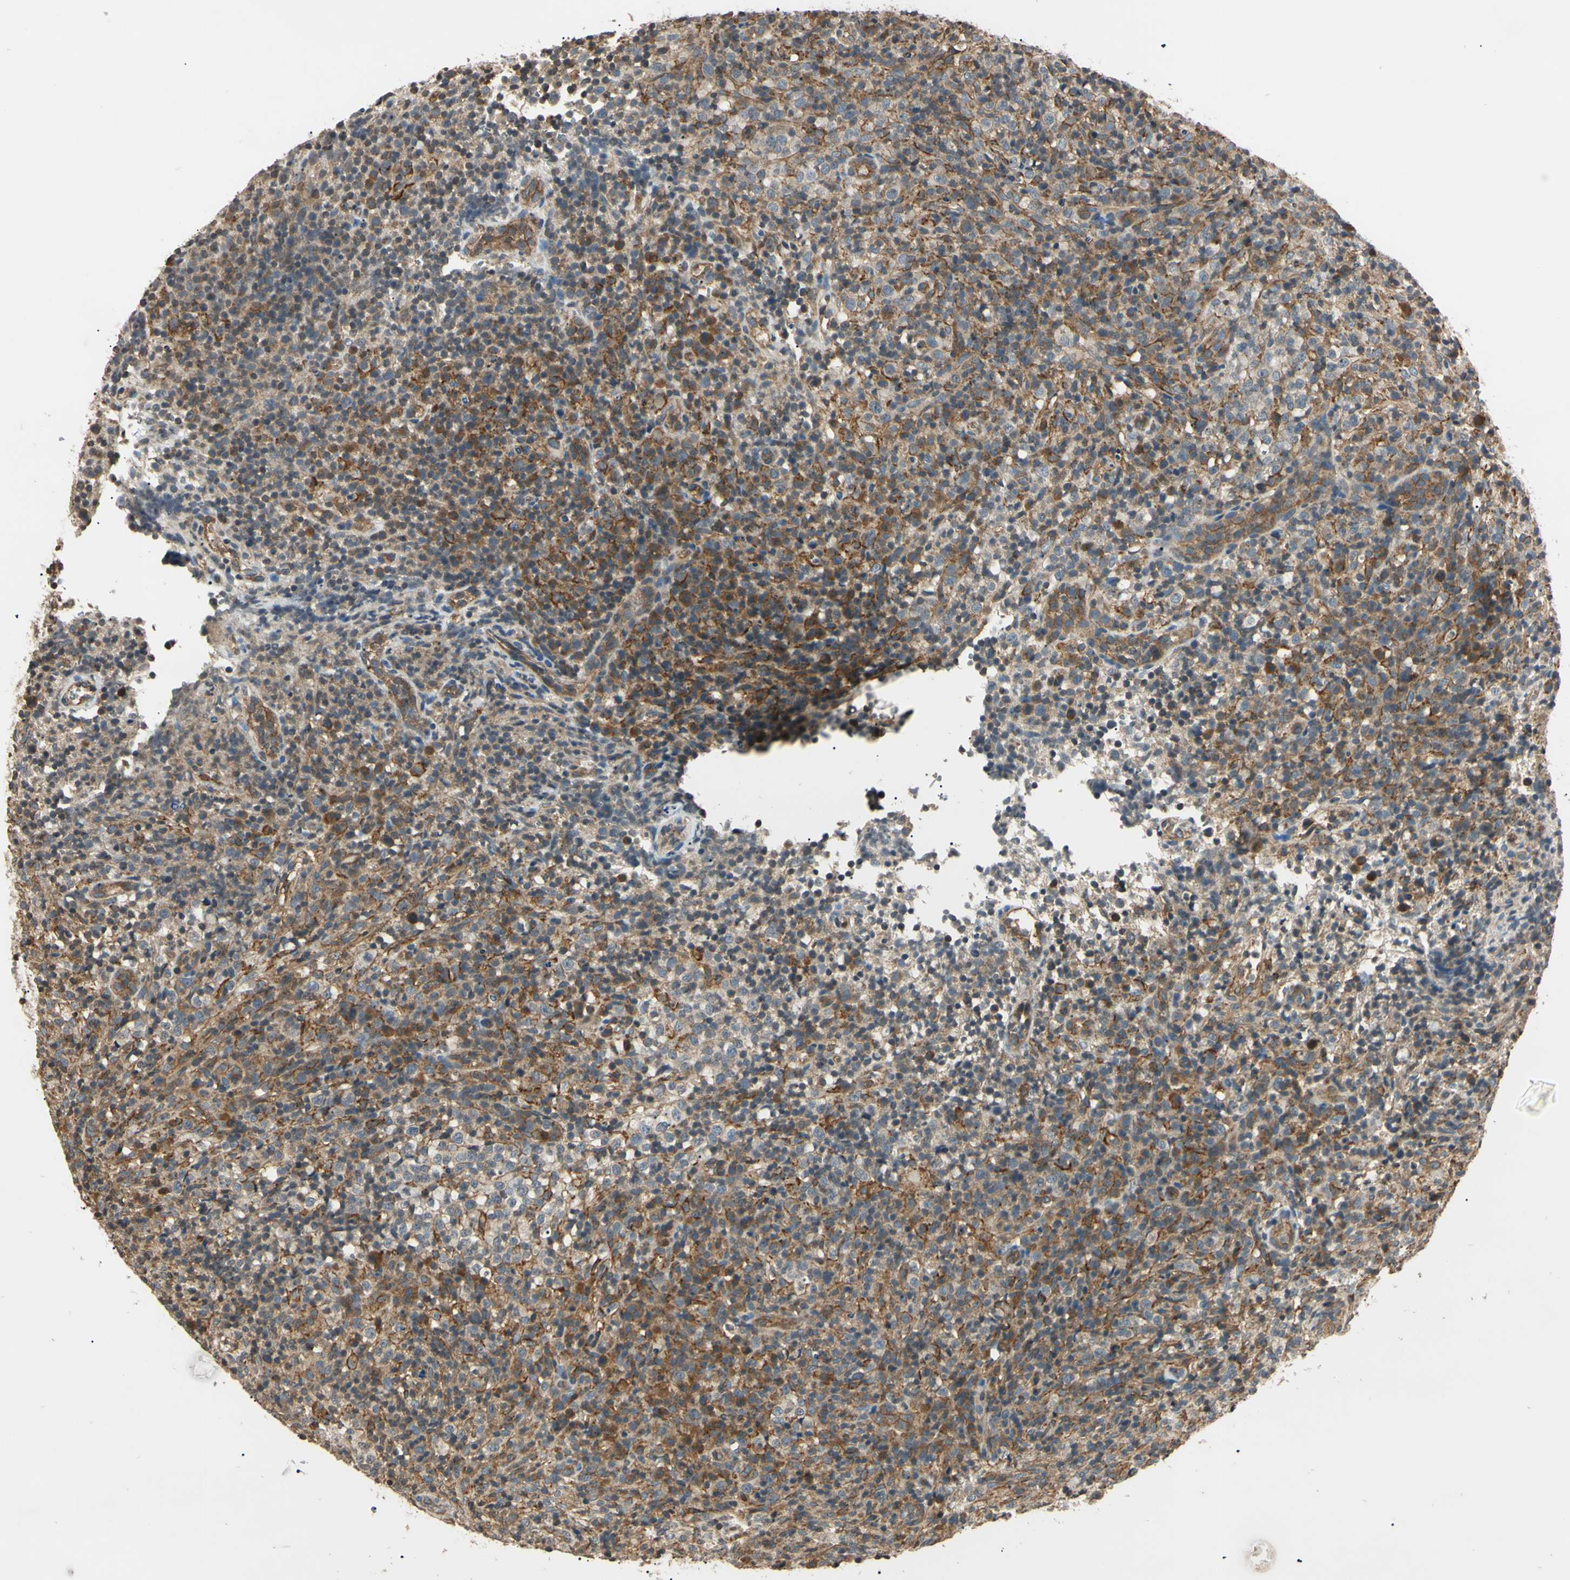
{"staining": {"intensity": "moderate", "quantity": "25%-75%", "location": "cytoplasmic/membranous"}, "tissue": "lymphoma", "cell_type": "Tumor cells", "image_type": "cancer", "snomed": [{"axis": "morphology", "description": "Malignant lymphoma, non-Hodgkin's type, High grade"}, {"axis": "topography", "description": "Lymph node"}], "caption": "Protein analysis of malignant lymphoma, non-Hodgkin's type (high-grade) tissue reveals moderate cytoplasmic/membranous expression in about 25%-75% of tumor cells.", "gene": "EPN1", "patient": {"sex": "female", "age": 76}}